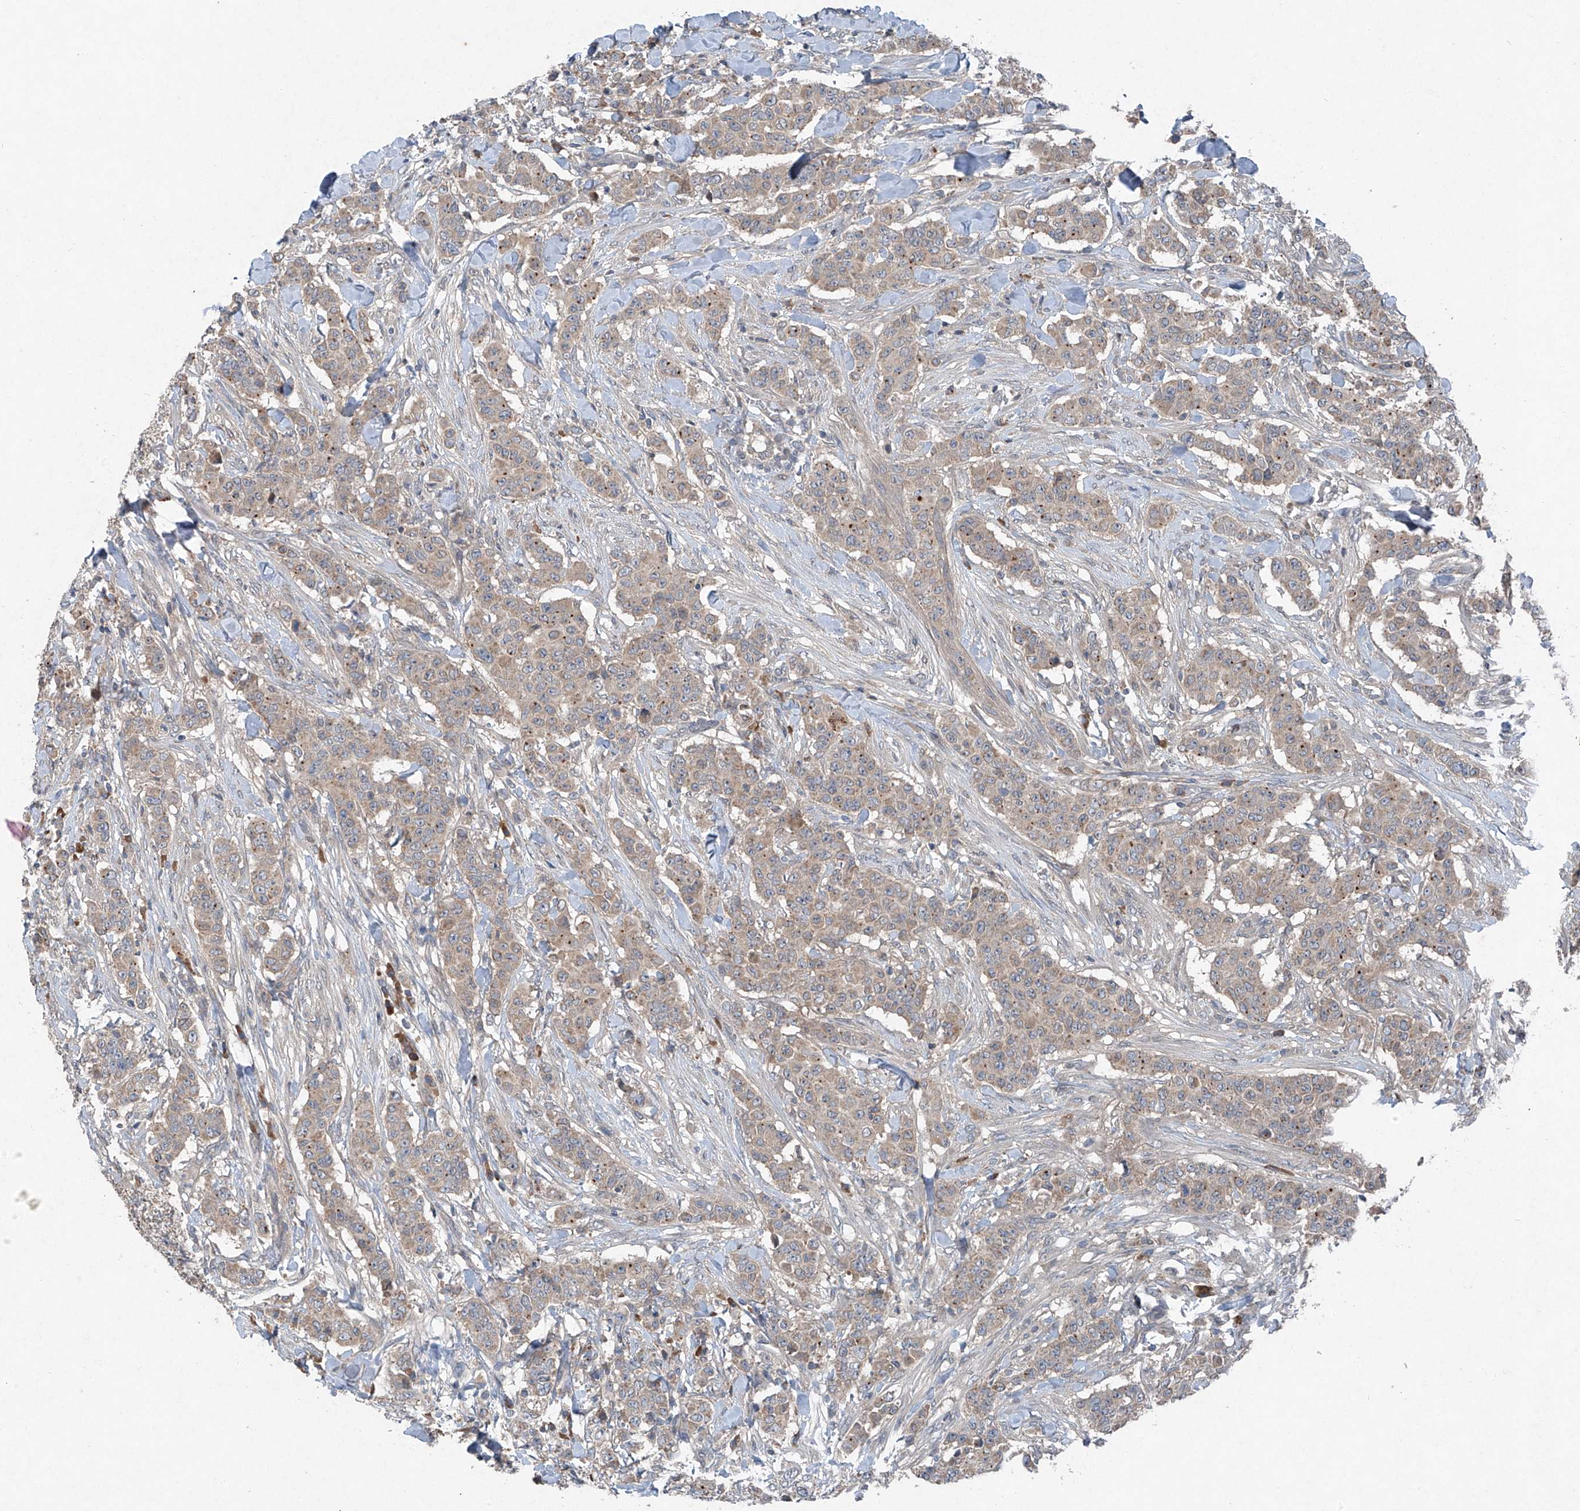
{"staining": {"intensity": "weak", "quantity": ">75%", "location": "cytoplasmic/membranous"}, "tissue": "breast cancer", "cell_type": "Tumor cells", "image_type": "cancer", "snomed": [{"axis": "morphology", "description": "Duct carcinoma"}, {"axis": "topography", "description": "Breast"}], "caption": "IHC of human breast cancer (intraductal carcinoma) demonstrates low levels of weak cytoplasmic/membranous expression in about >75% of tumor cells.", "gene": "FOXRED2", "patient": {"sex": "female", "age": 40}}